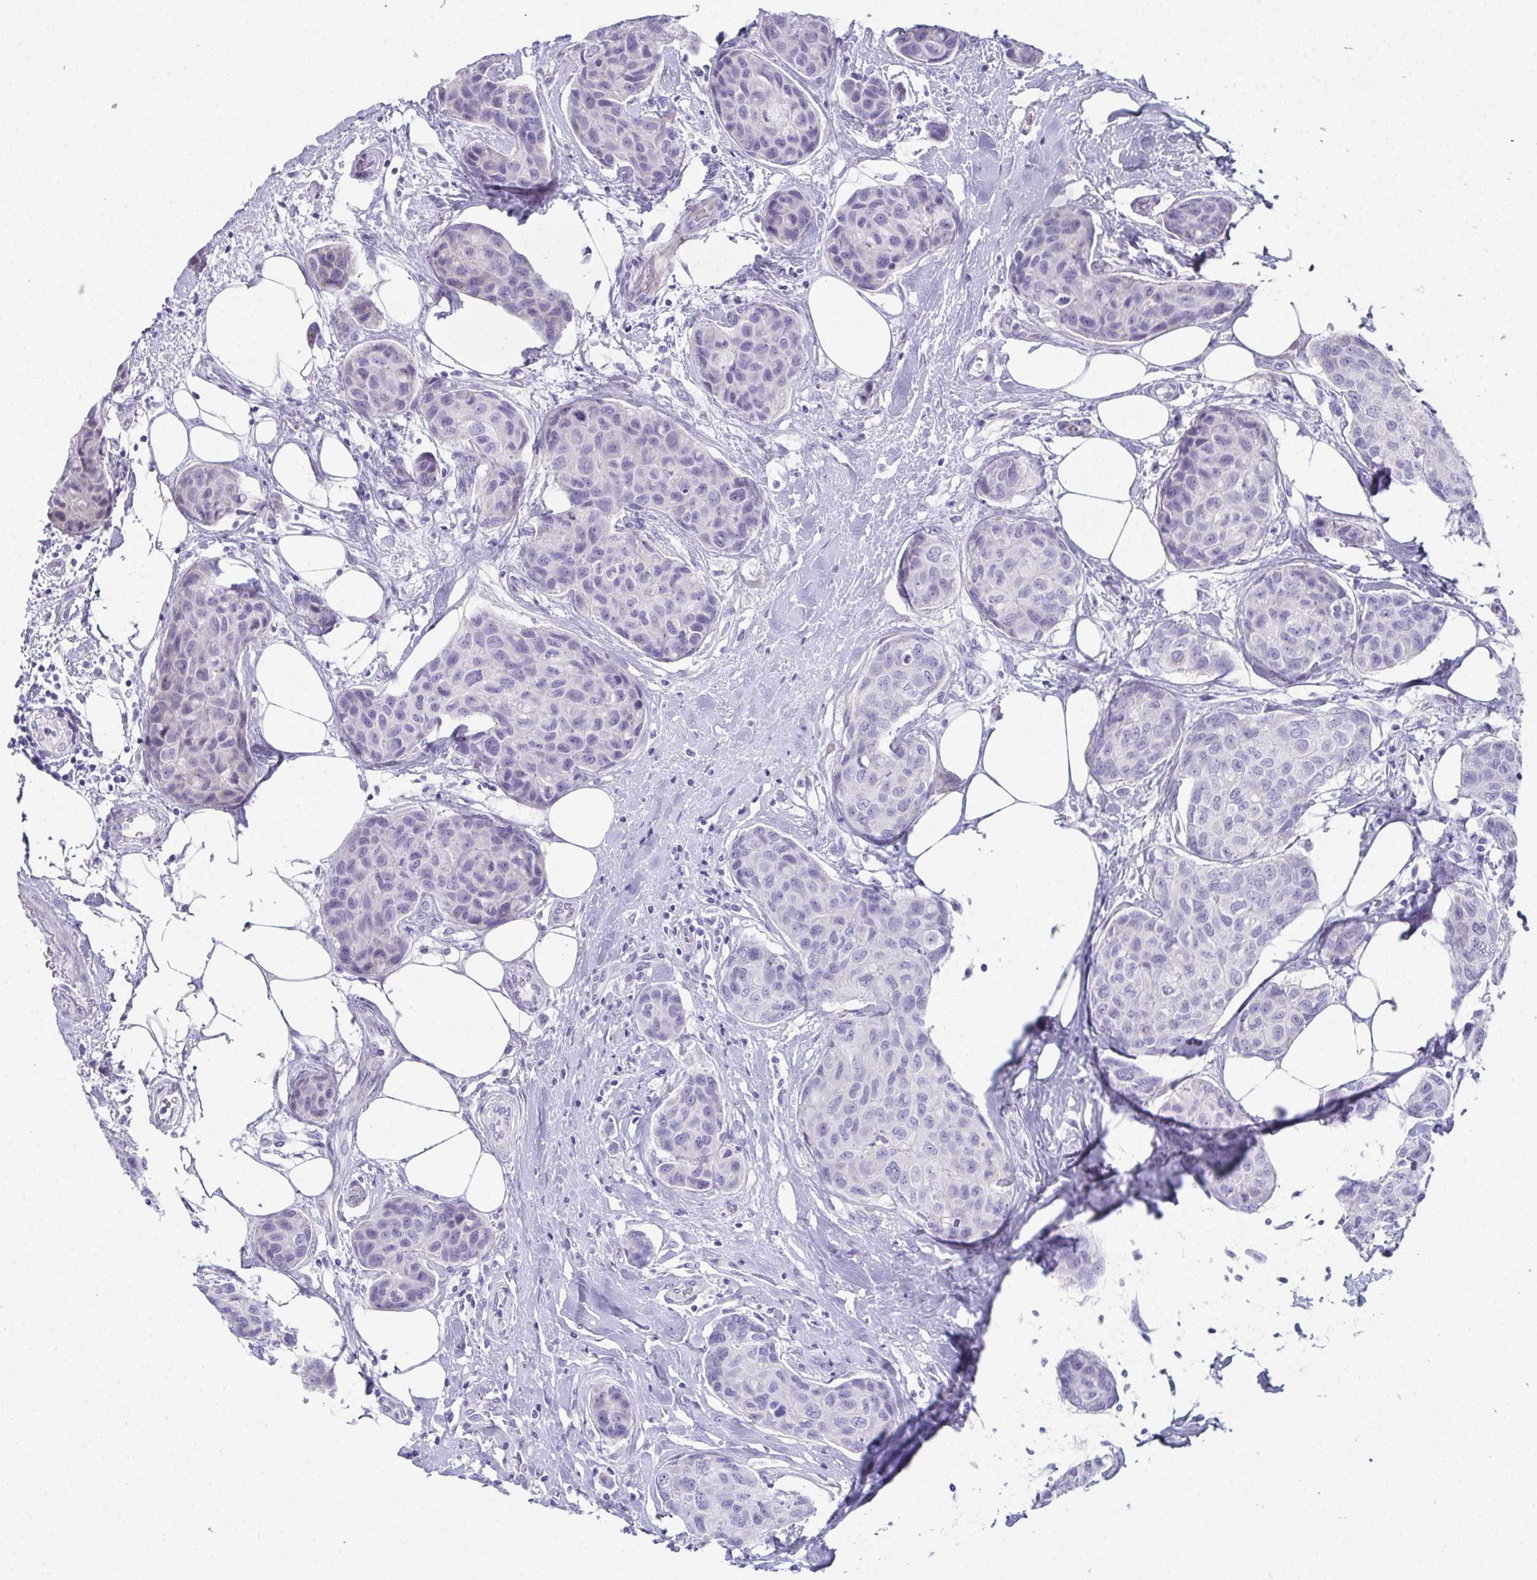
{"staining": {"intensity": "negative", "quantity": "none", "location": "none"}, "tissue": "breast cancer", "cell_type": "Tumor cells", "image_type": "cancer", "snomed": [{"axis": "morphology", "description": "Duct carcinoma"}, {"axis": "topography", "description": "Breast"}], "caption": "The micrograph demonstrates no significant staining in tumor cells of breast cancer (infiltrating ductal carcinoma). (Brightfield microscopy of DAB (3,3'-diaminobenzidine) immunohistochemistry (IHC) at high magnification).", "gene": "TEX19", "patient": {"sex": "female", "age": 80}}